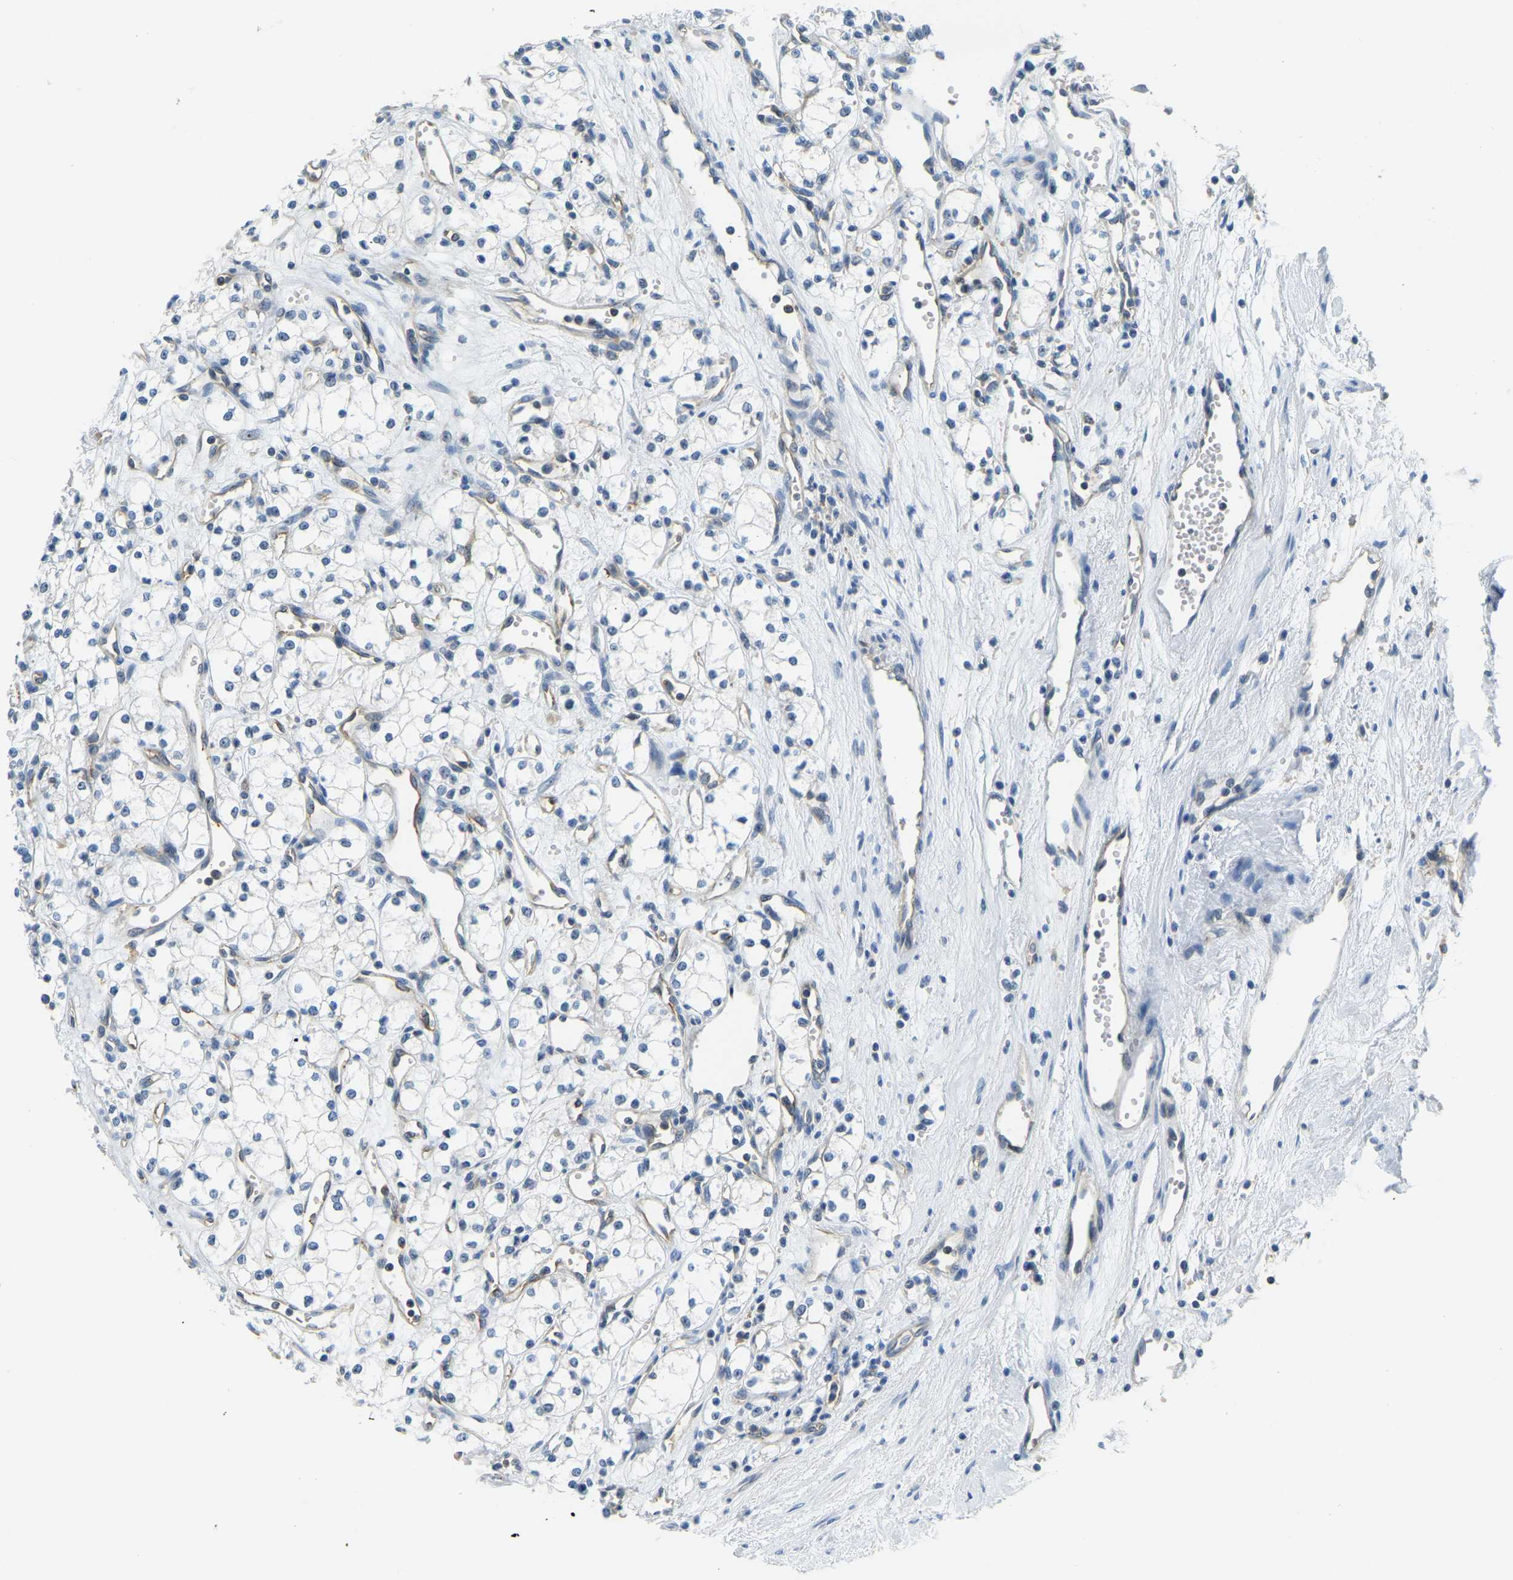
{"staining": {"intensity": "negative", "quantity": "none", "location": "none"}, "tissue": "renal cancer", "cell_type": "Tumor cells", "image_type": "cancer", "snomed": [{"axis": "morphology", "description": "Adenocarcinoma, NOS"}, {"axis": "topography", "description": "Kidney"}], "caption": "Immunohistochemistry (IHC) photomicrograph of human renal cancer (adenocarcinoma) stained for a protein (brown), which exhibits no staining in tumor cells.", "gene": "RRP1", "patient": {"sex": "male", "age": 59}}